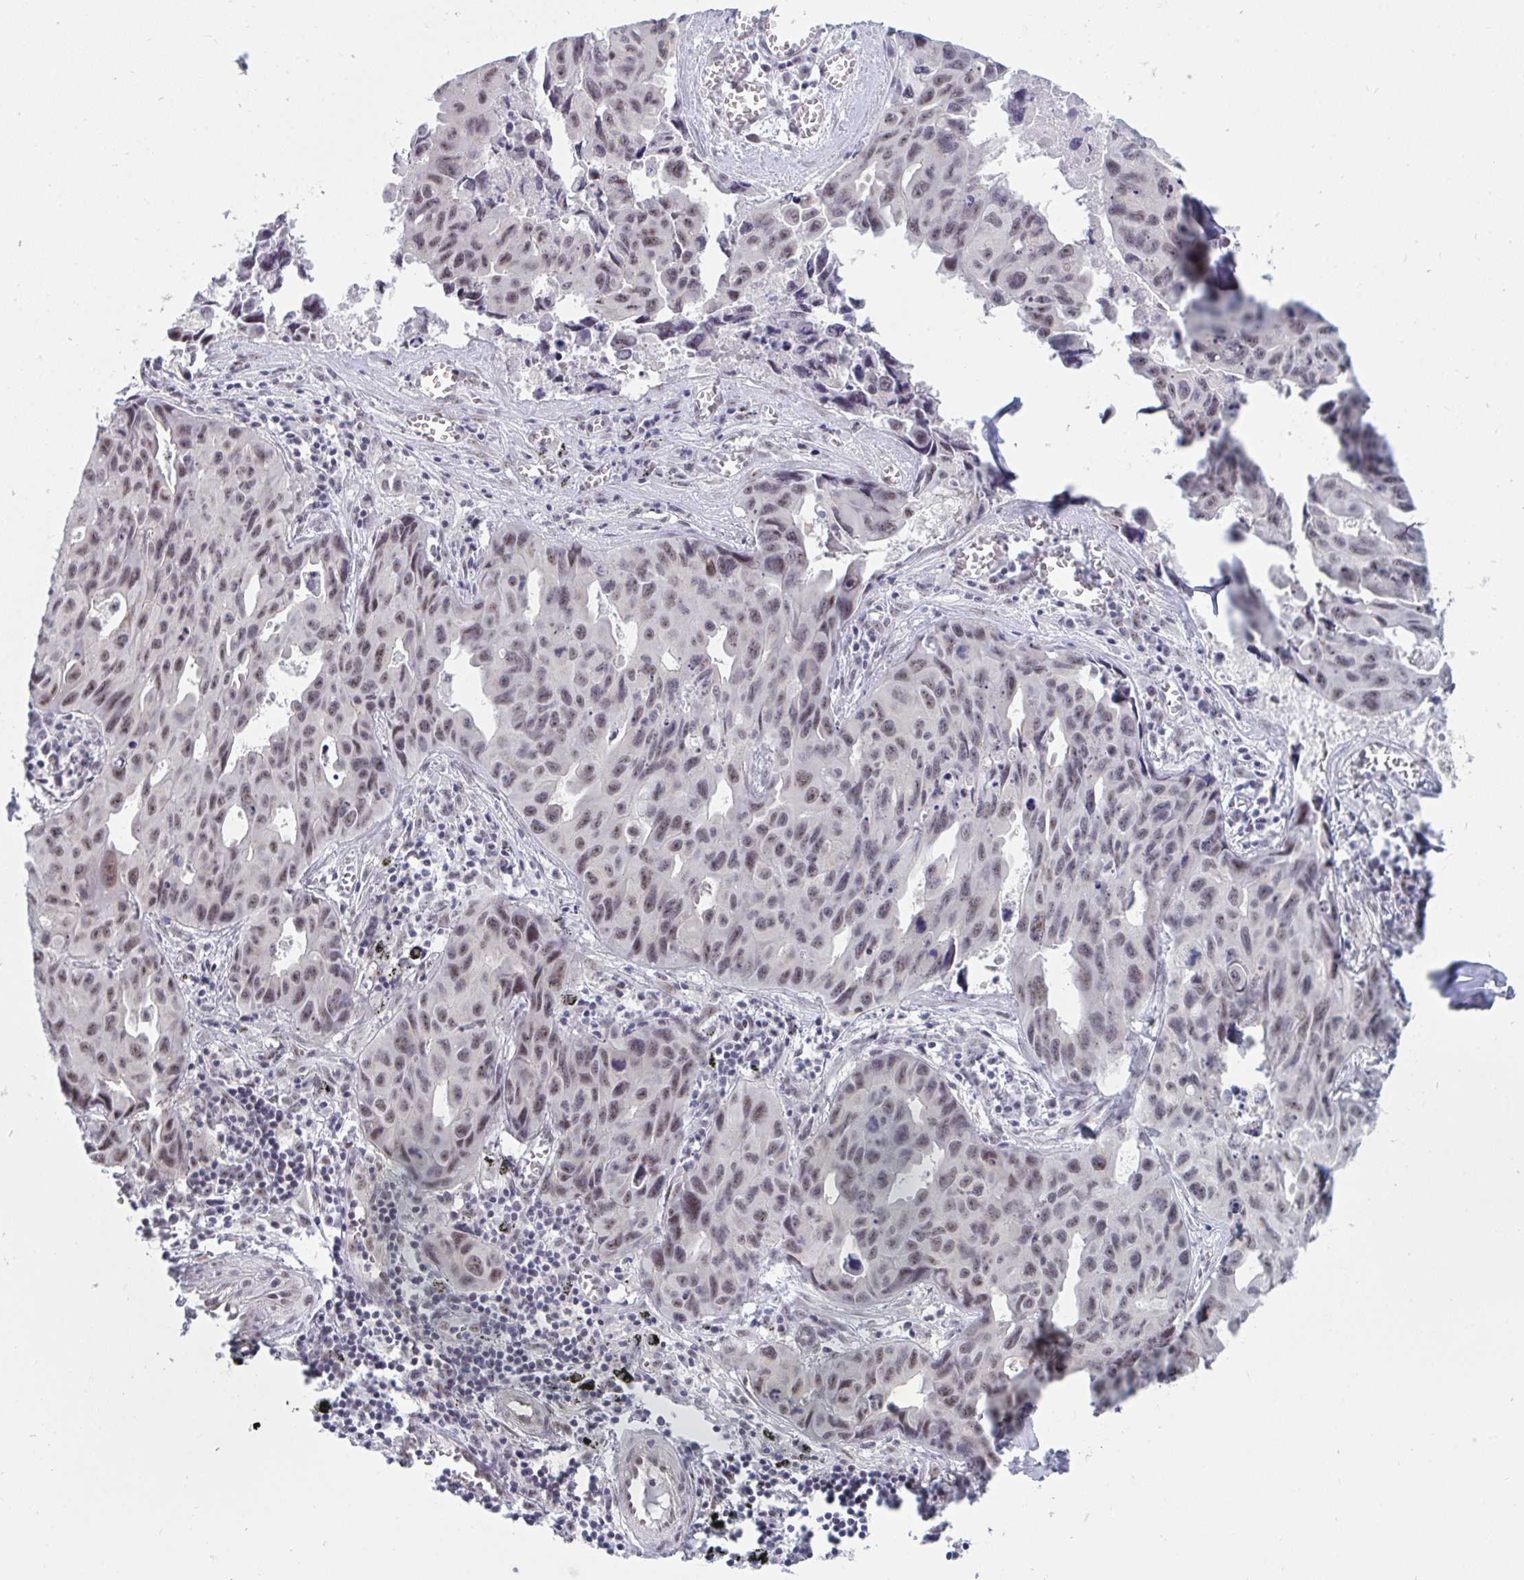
{"staining": {"intensity": "weak", "quantity": "25%-75%", "location": "nuclear"}, "tissue": "lung cancer", "cell_type": "Tumor cells", "image_type": "cancer", "snomed": [{"axis": "morphology", "description": "Adenocarcinoma, NOS"}, {"axis": "topography", "description": "Lymph node"}, {"axis": "topography", "description": "Lung"}], "caption": "Immunohistochemistry micrograph of adenocarcinoma (lung) stained for a protein (brown), which demonstrates low levels of weak nuclear staining in about 25%-75% of tumor cells.", "gene": "PRR14", "patient": {"sex": "male", "age": 64}}